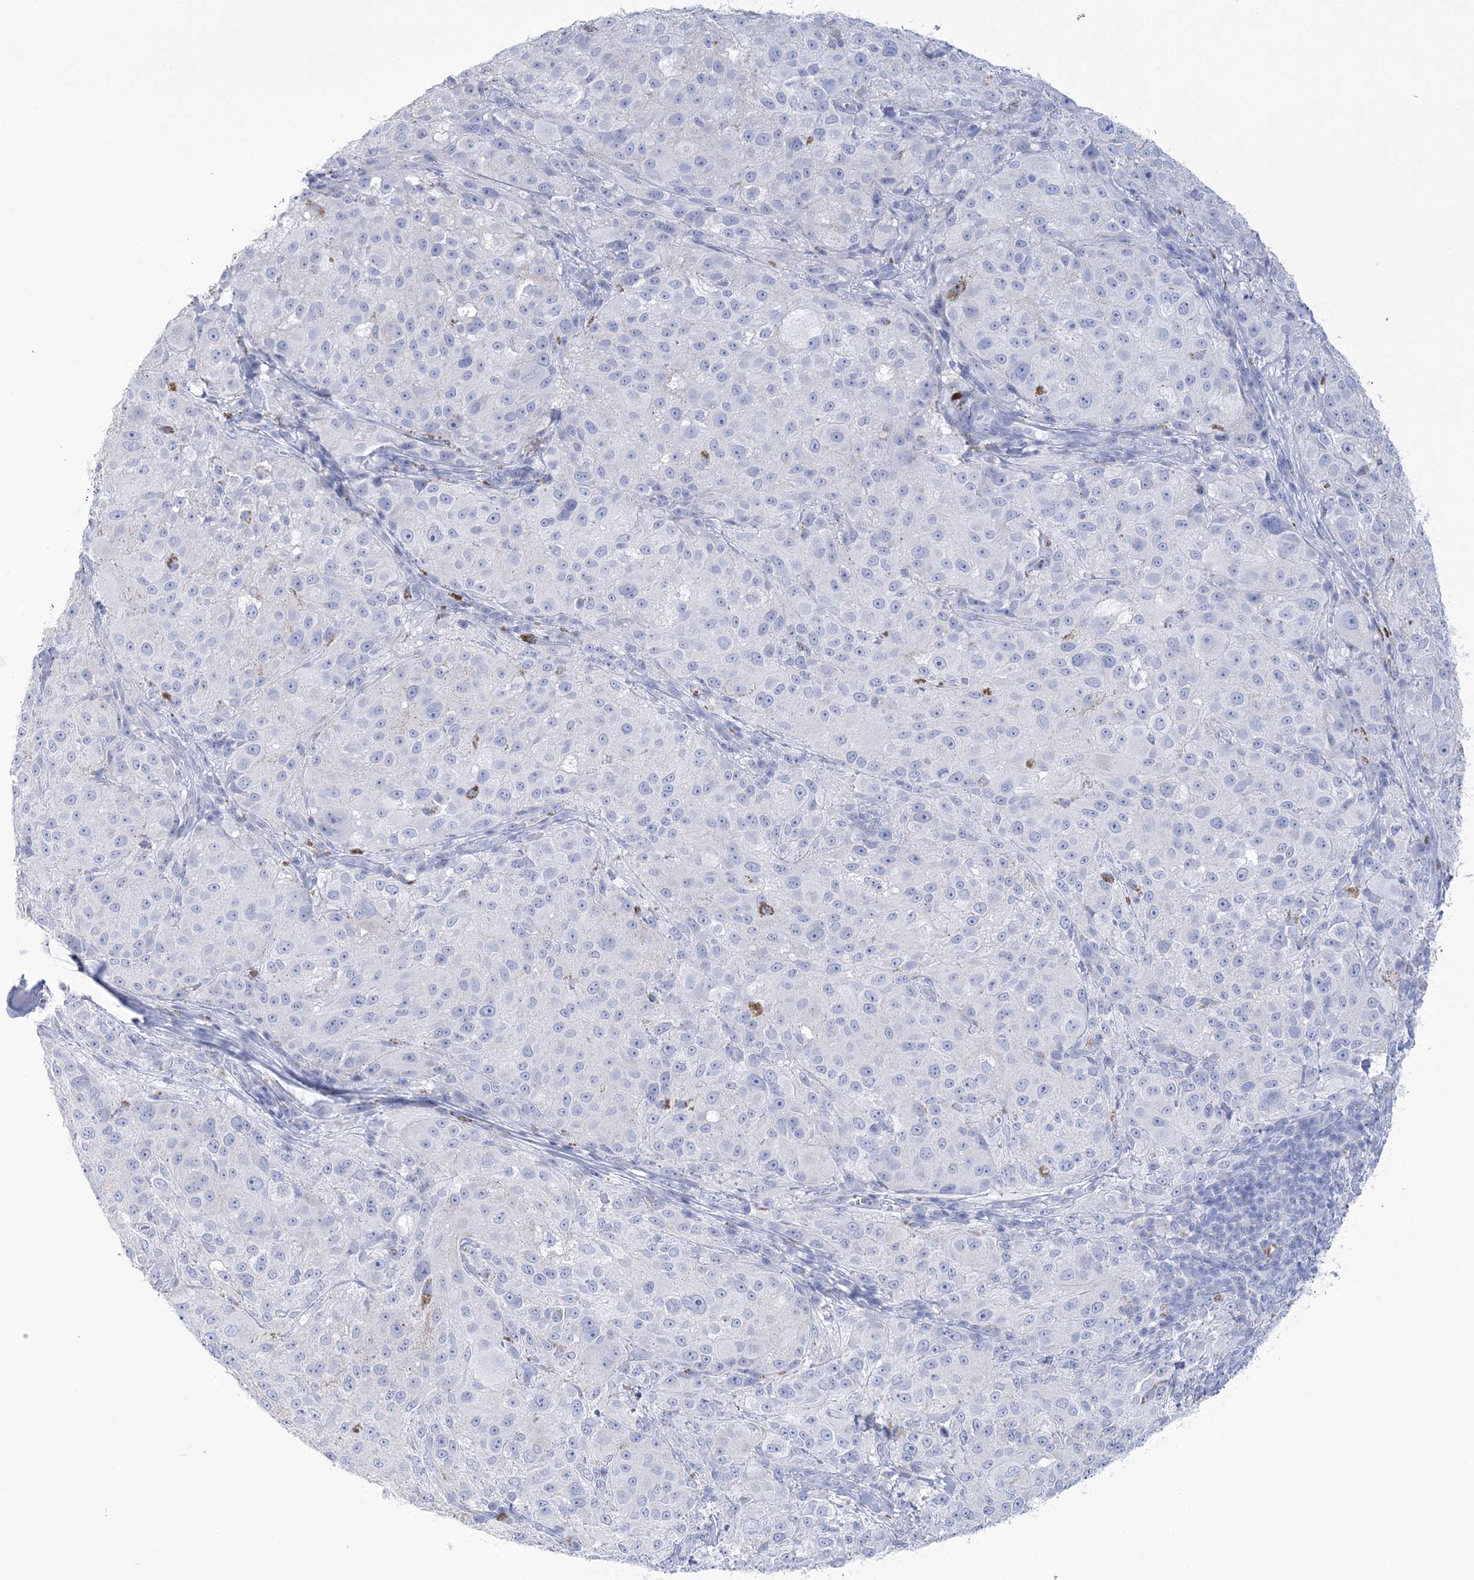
{"staining": {"intensity": "negative", "quantity": "none", "location": "none"}, "tissue": "melanoma", "cell_type": "Tumor cells", "image_type": "cancer", "snomed": [{"axis": "morphology", "description": "Necrosis, NOS"}, {"axis": "morphology", "description": "Malignant melanoma, NOS"}, {"axis": "topography", "description": "Skin"}], "caption": "Immunohistochemistry (IHC) image of neoplastic tissue: human melanoma stained with DAB shows no significant protein expression in tumor cells. (DAB (3,3'-diaminobenzidine) immunohistochemistry with hematoxylin counter stain).", "gene": "RBP2", "patient": {"sex": "female", "age": 87}}